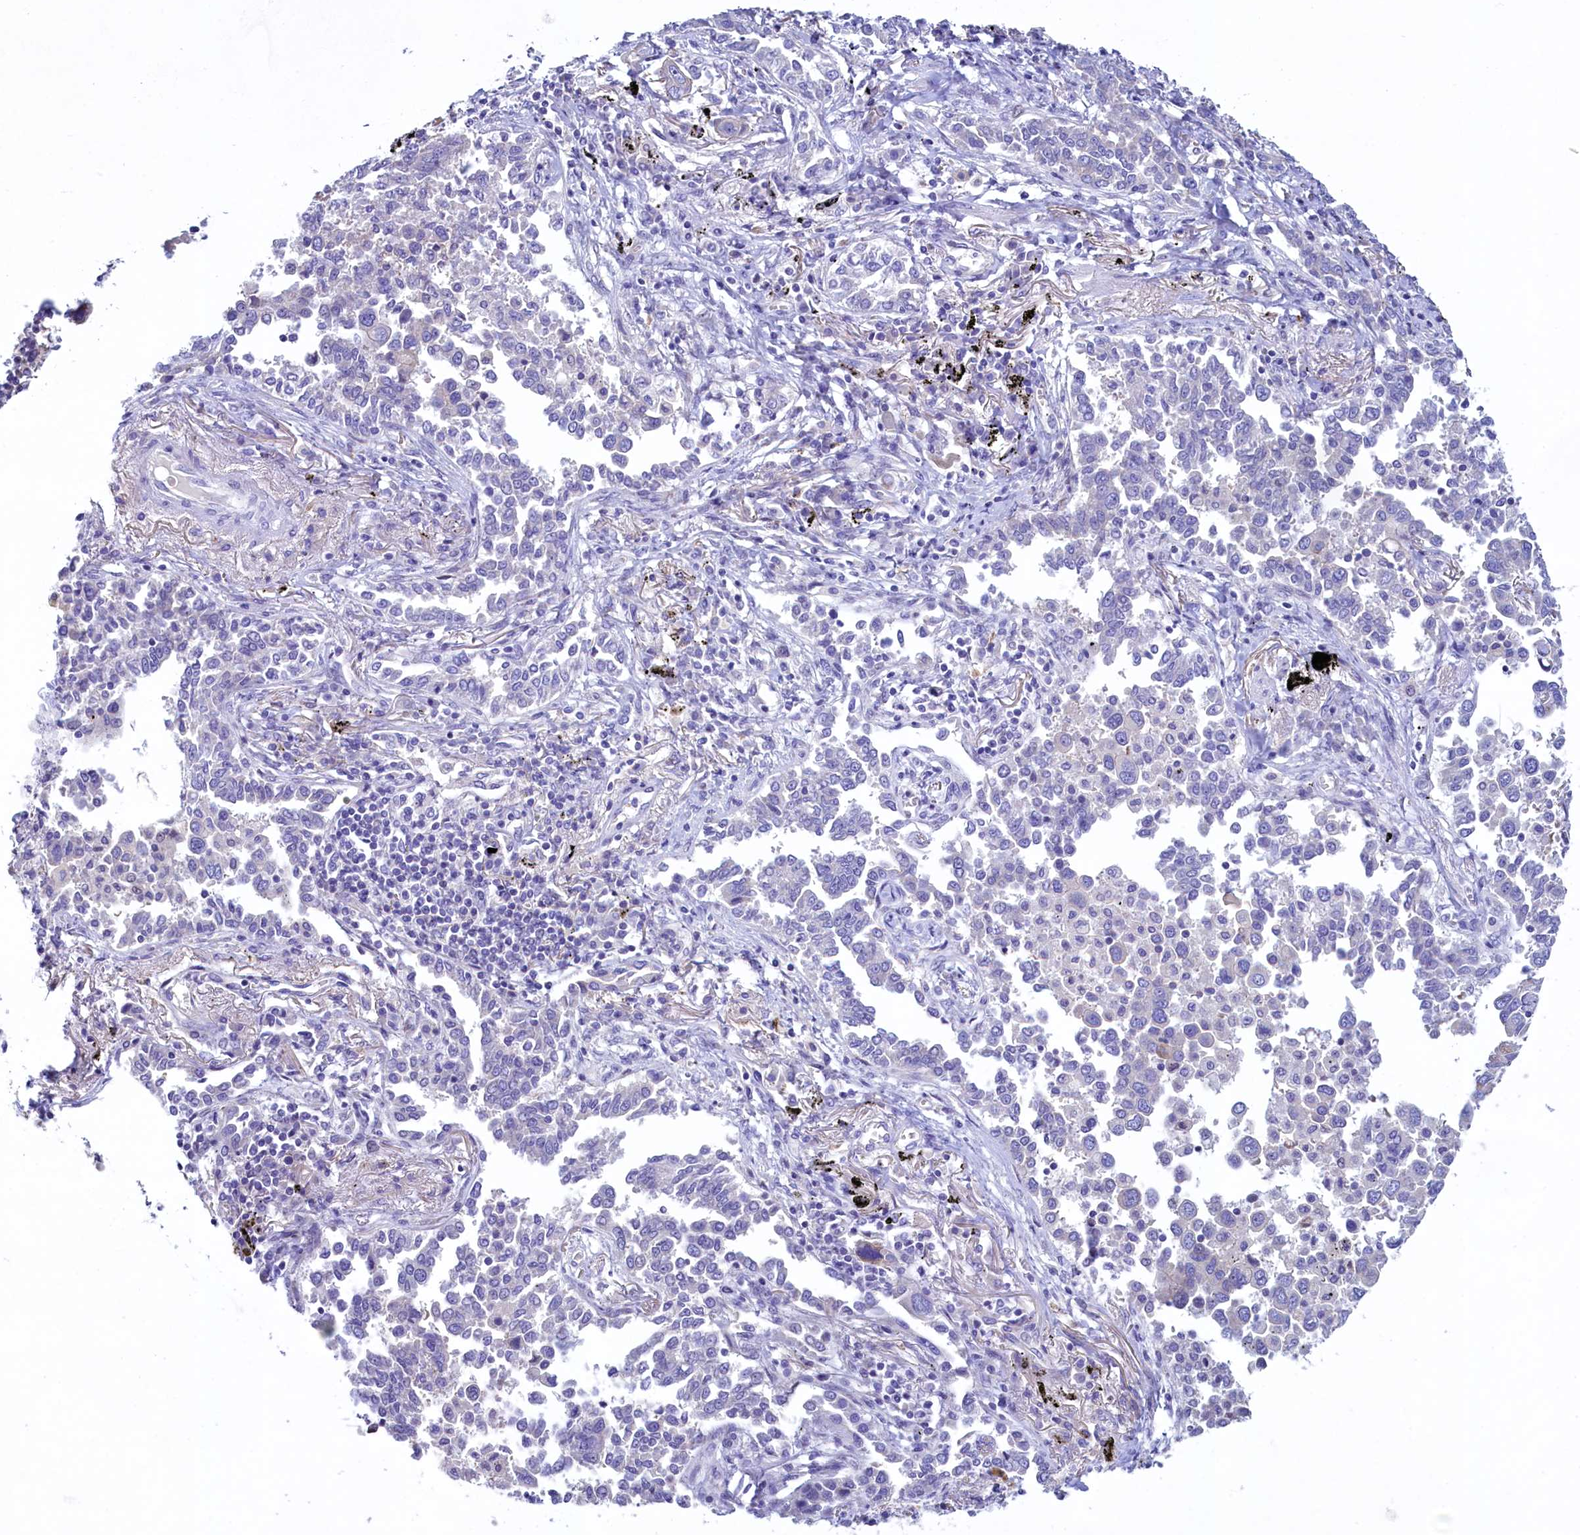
{"staining": {"intensity": "negative", "quantity": "none", "location": "none"}, "tissue": "lung cancer", "cell_type": "Tumor cells", "image_type": "cancer", "snomed": [{"axis": "morphology", "description": "Adenocarcinoma, NOS"}, {"axis": "topography", "description": "Lung"}], "caption": "A high-resolution photomicrograph shows immunohistochemistry staining of lung adenocarcinoma, which displays no significant staining in tumor cells.", "gene": "KRBOX5", "patient": {"sex": "male", "age": 67}}